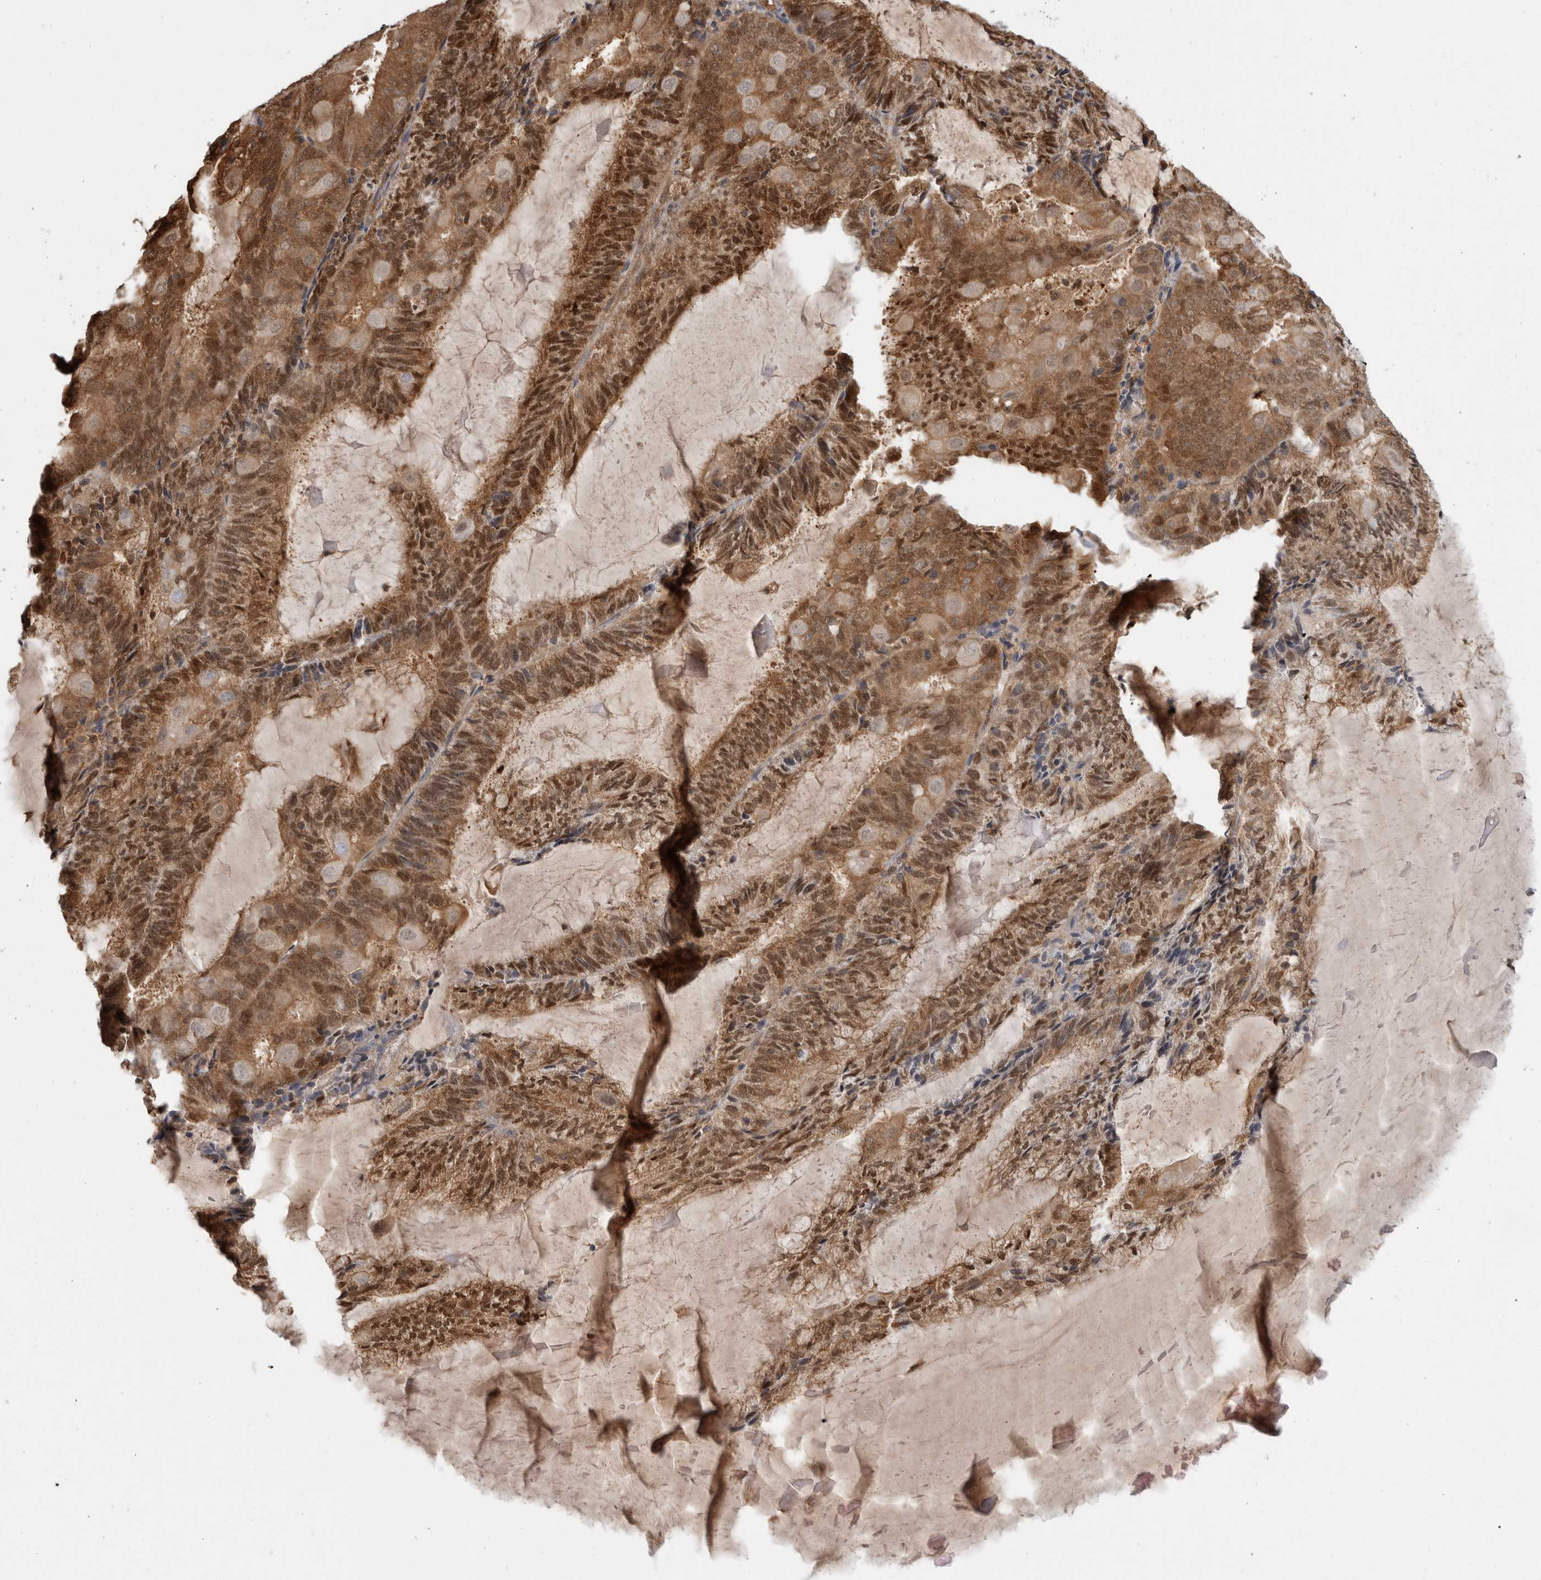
{"staining": {"intensity": "moderate", "quantity": ">75%", "location": "cytoplasmic/membranous,nuclear"}, "tissue": "endometrial cancer", "cell_type": "Tumor cells", "image_type": "cancer", "snomed": [{"axis": "morphology", "description": "Adenocarcinoma, NOS"}, {"axis": "topography", "description": "Endometrium"}], "caption": "DAB immunohistochemical staining of human adenocarcinoma (endometrial) exhibits moderate cytoplasmic/membranous and nuclear protein expression in about >75% of tumor cells.", "gene": "ASTN2", "patient": {"sex": "female", "age": 81}}